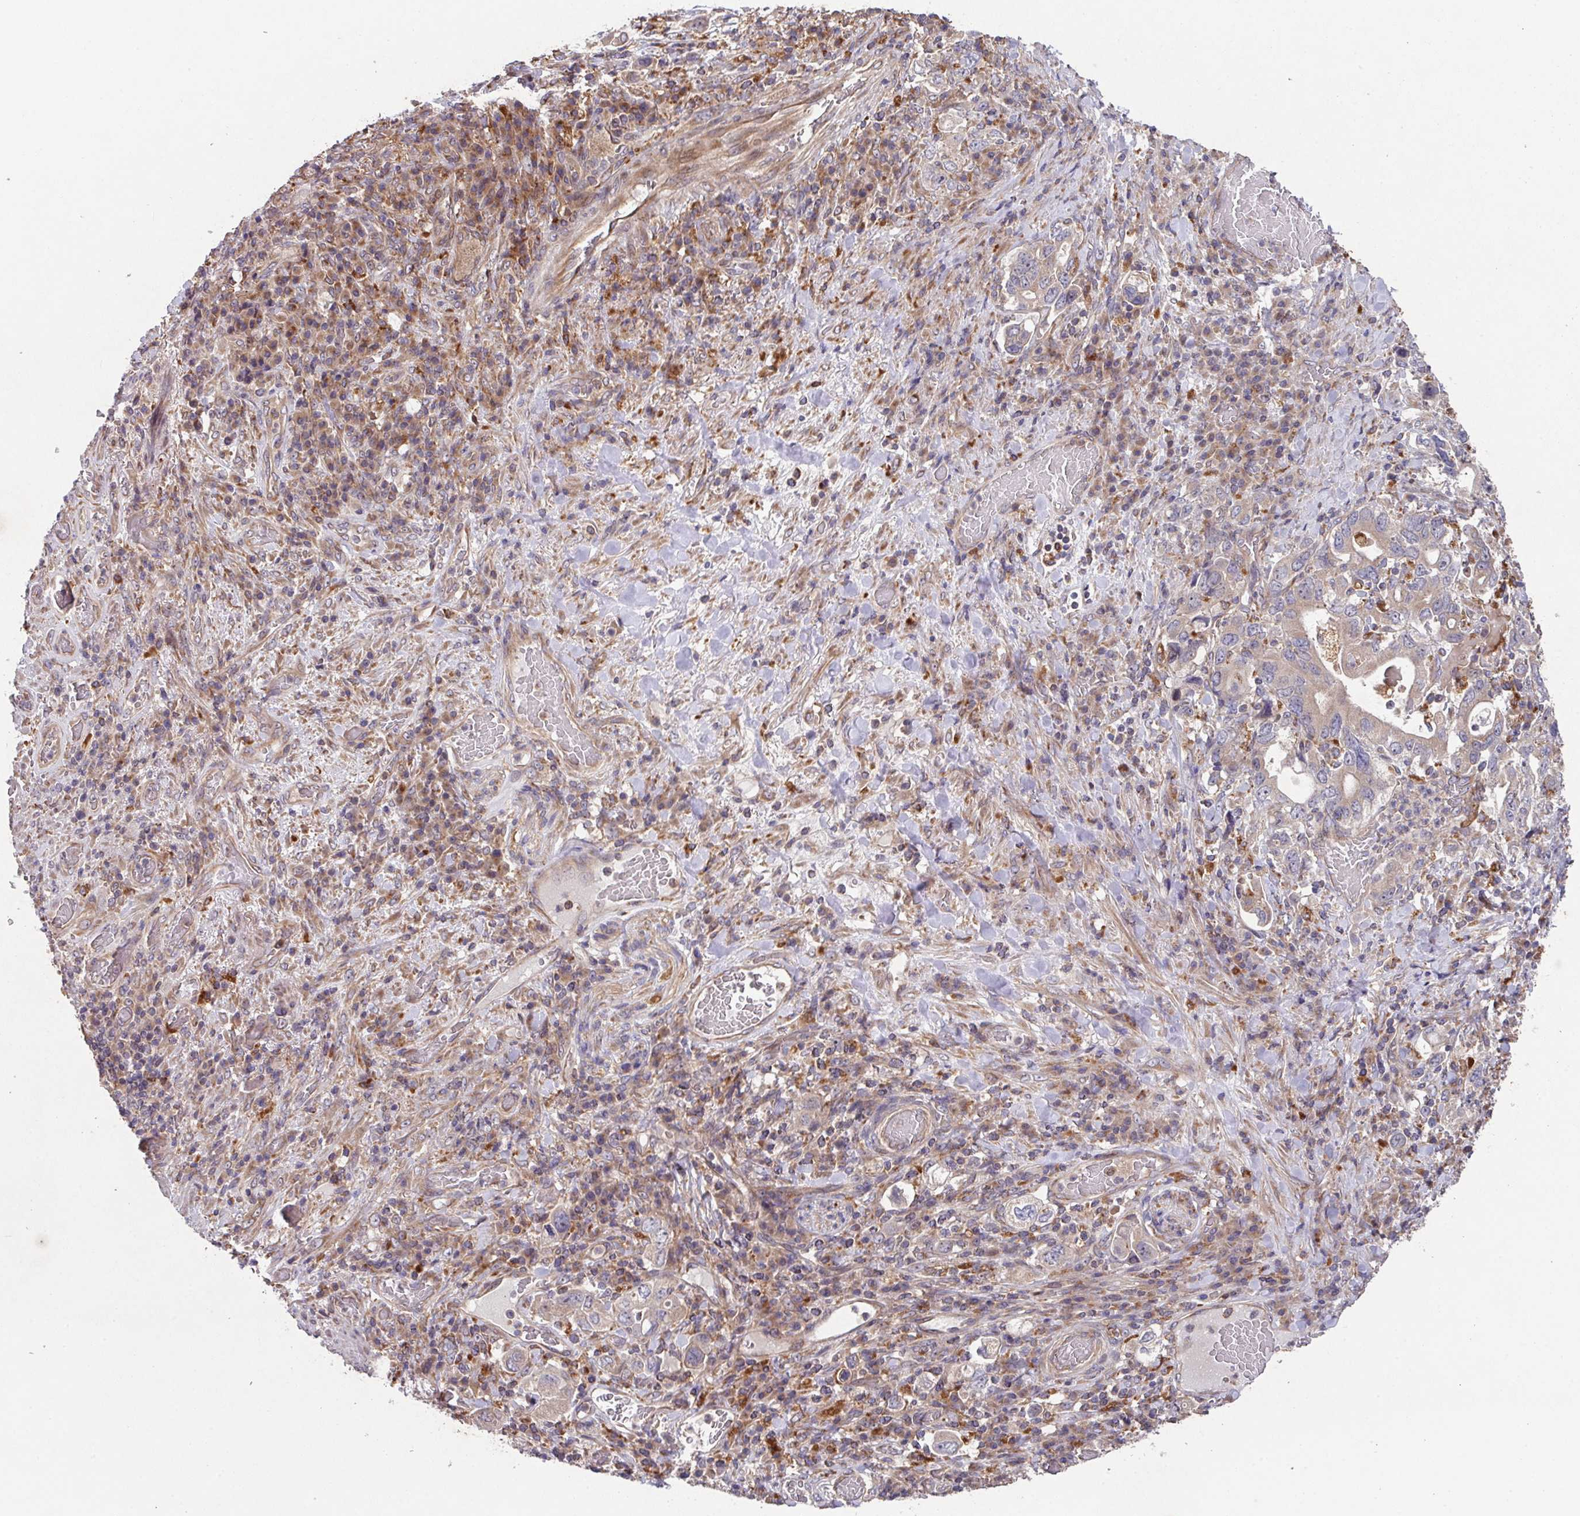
{"staining": {"intensity": "weak", "quantity": ">75%", "location": "cytoplasmic/membranous"}, "tissue": "stomach cancer", "cell_type": "Tumor cells", "image_type": "cancer", "snomed": [{"axis": "morphology", "description": "Adenocarcinoma, NOS"}, {"axis": "topography", "description": "Stomach, upper"}, {"axis": "topography", "description": "Stomach"}], "caption": "Immunohistochemical staining of stomach cancer (adenocarcinoma) demonstrates weak cytoplasmic/membranous protein staining in approximately >75% of tumor cells. The protein is shown in brown color, while the nuclei are stained blue.", "gene": "TRIM14", "patient": {"sex": "male", "age": 62}}